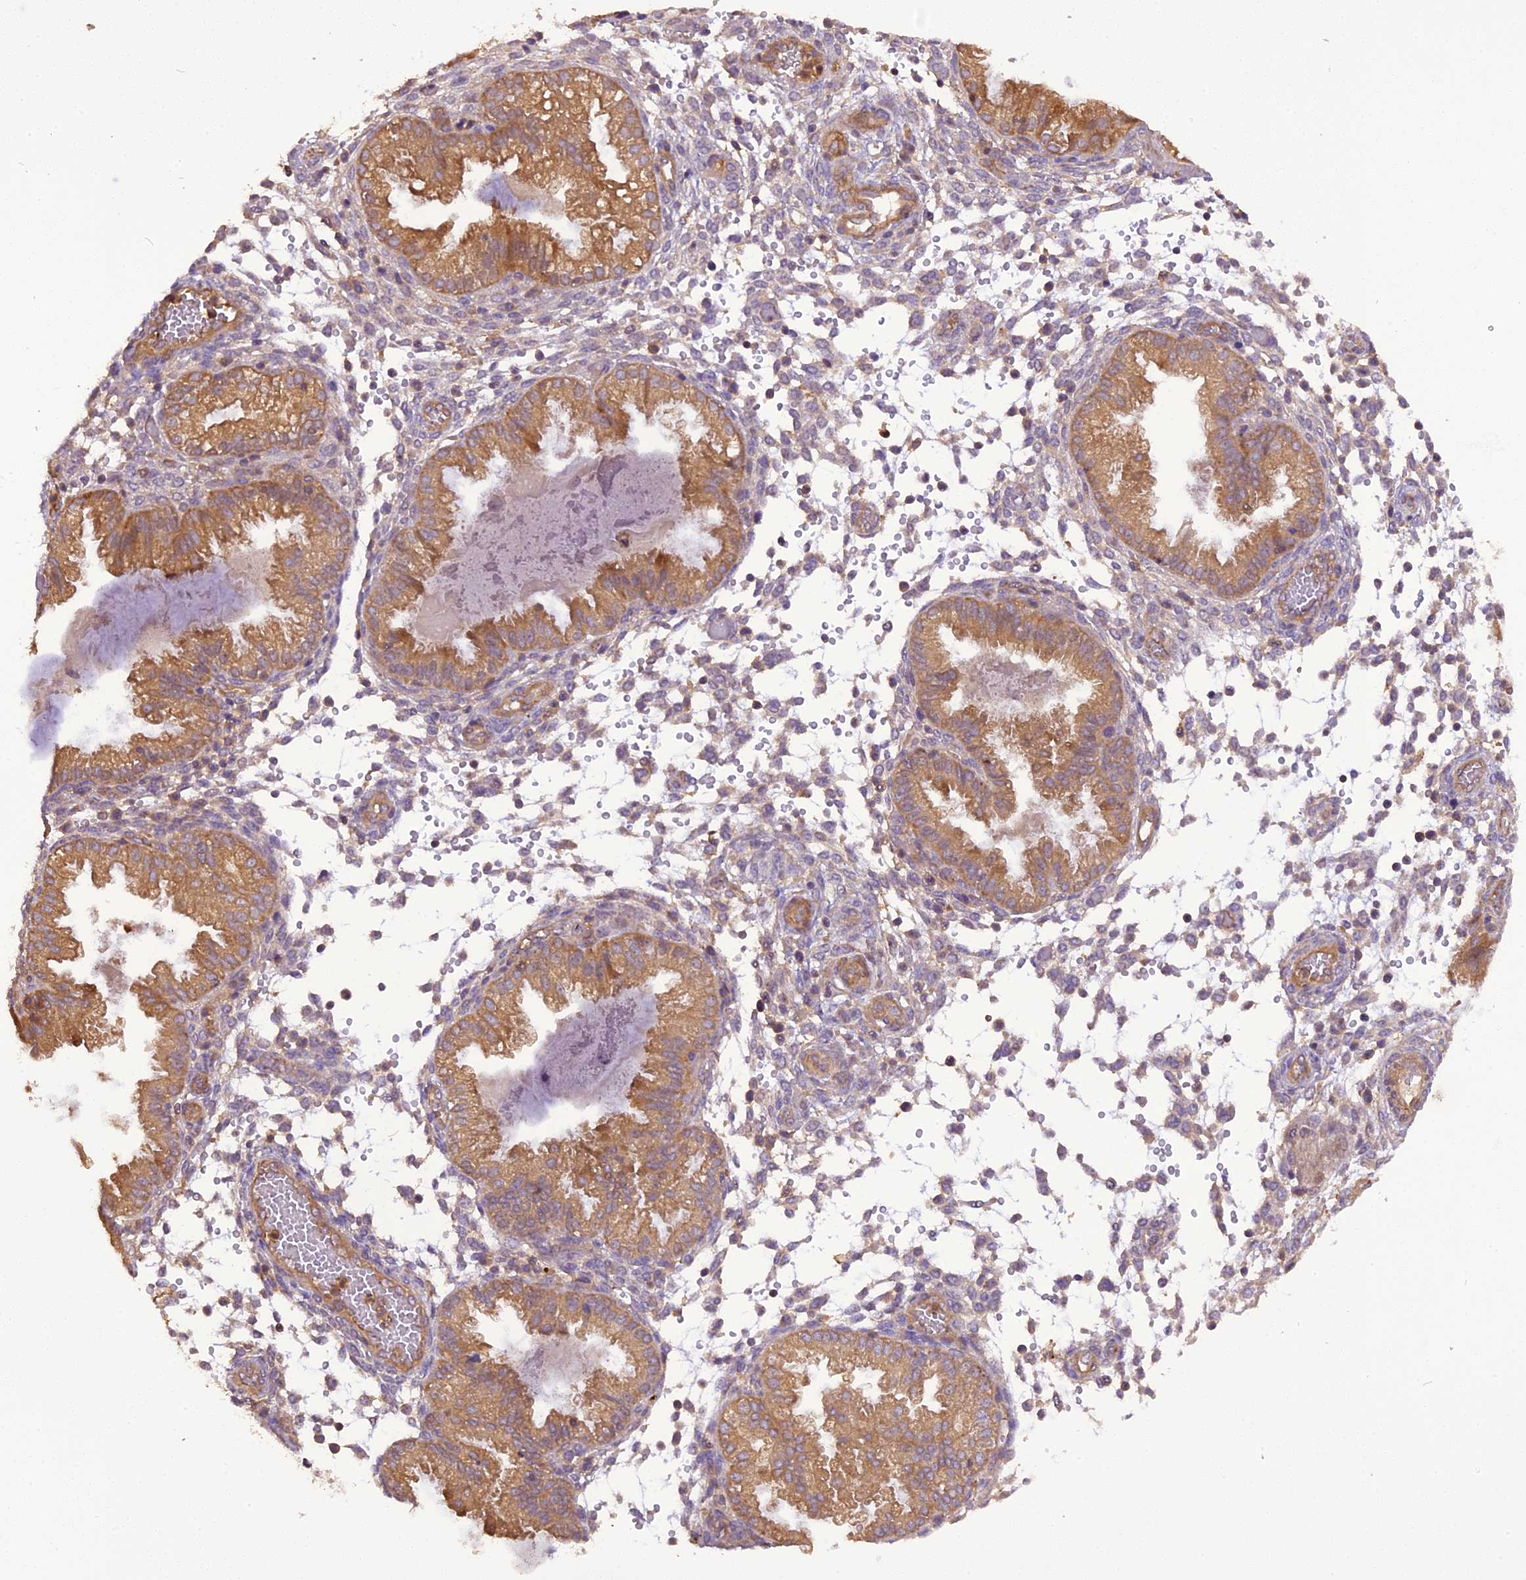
{"staining": {"intensity": "weak", "quantity": "<25%", "location": "cytoplasmic/membranous"}, "tissue": "endometrium", "cell_type": "Cells in endometrial stroma", "image_type": "normal", "snomed": [{"axis": "morphology", "description": "Normal tissue, NOS"}, {"axis": "topography", "description": "Endometrium"}], "caption": "Normal endometrium was stained to show a protein in brown. There is no significant positivity in cells in endometrial stroma.", "gene": "STOML1", "patient": {"sex": "female", "age": 33}}